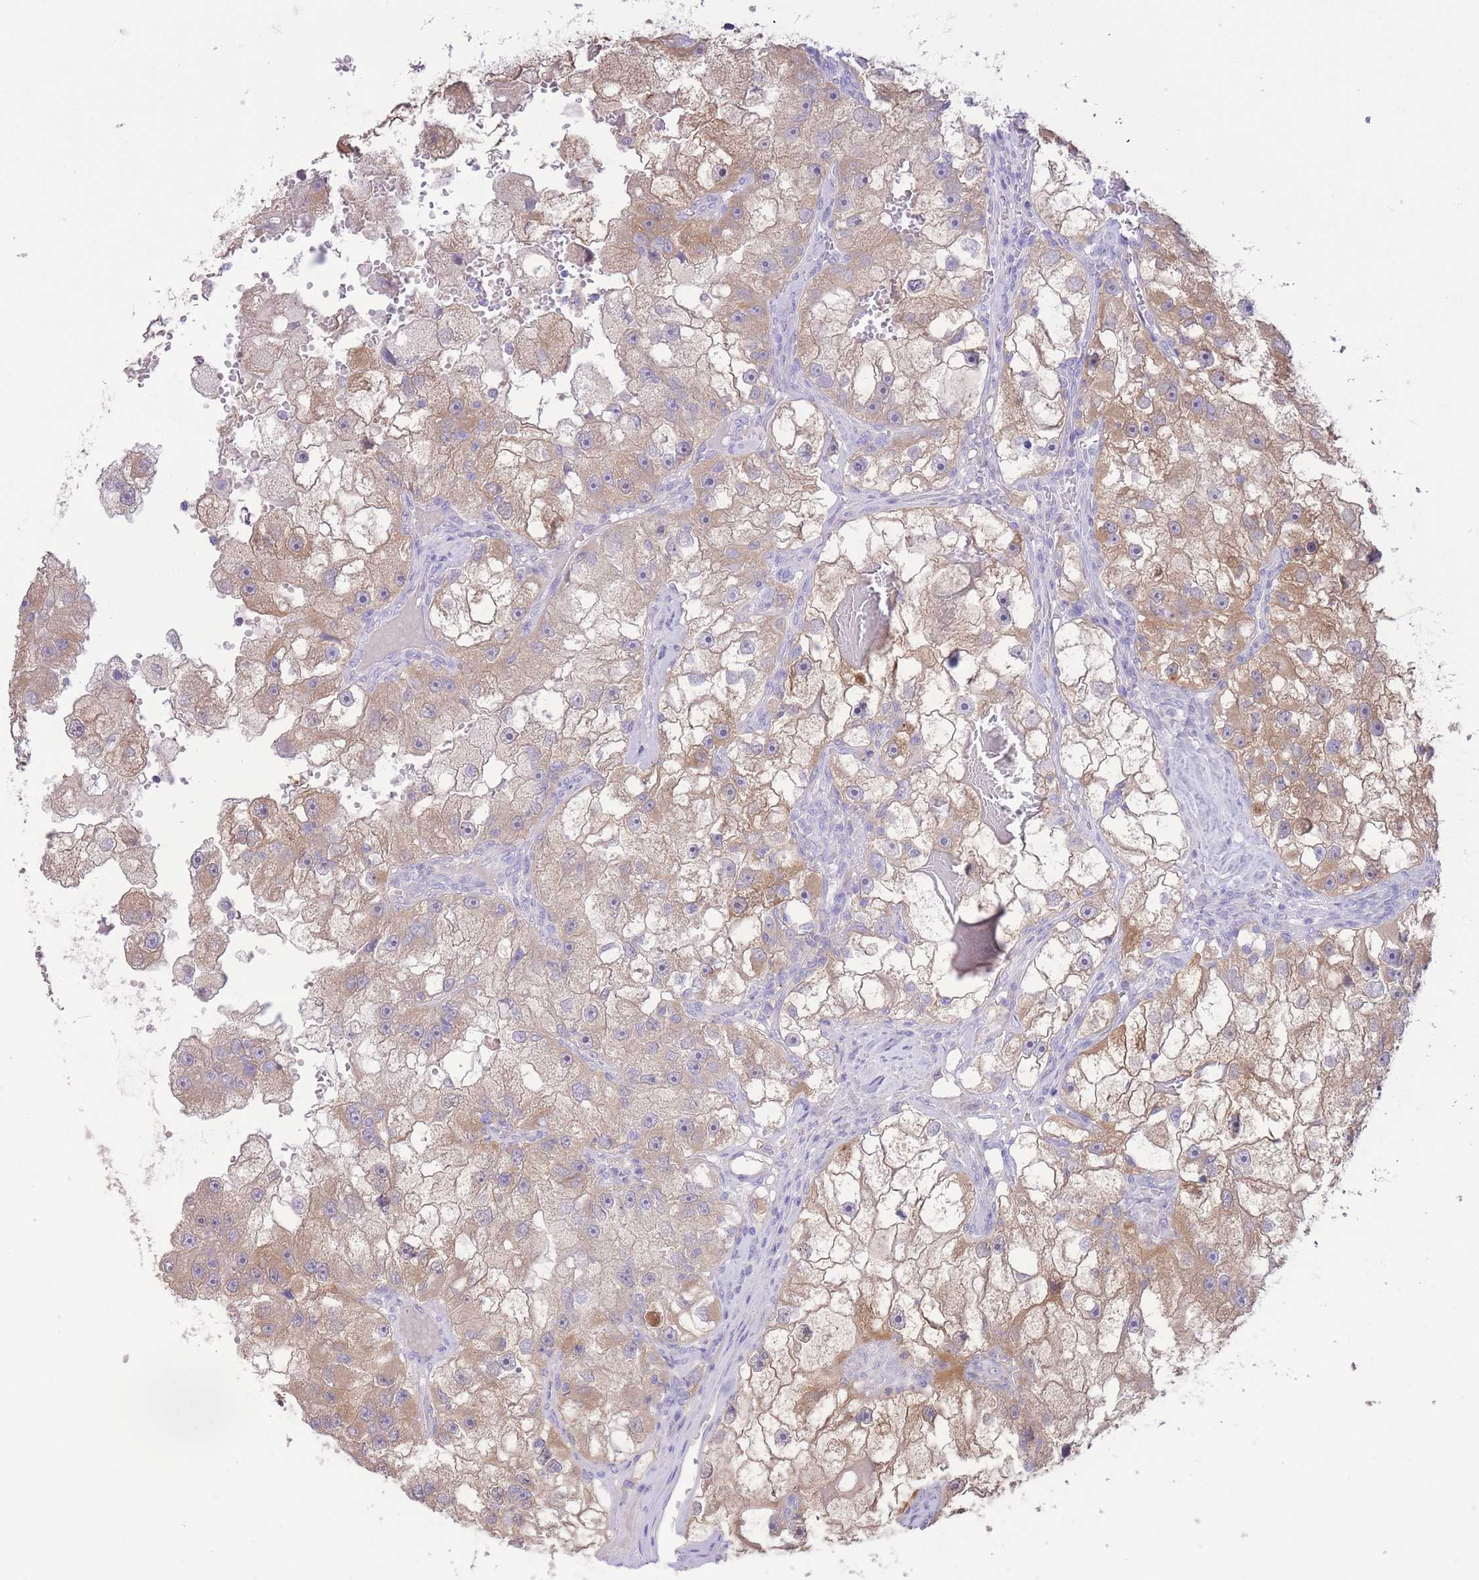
{"staining": {"intensity": "moderate", "quantity": ">75%", "location": "cytoplasmic/membranous"}, "tissue": "renal cancer", "cell_type": "Tumor cells", "image_type": "cancer", "snomed": [{"axis": "morphology", "description": "Adenocarcinoma, NOS"}, {"axis": "topography", "description": "Kidney"}], "caption": "A medium amount of moderate cytoplasmic/membranous expression is seen in about >75% of tumor cells in adenocarcinoma (renal) tissue.", "gene": "FAH", "patient": {"sex": "male", "age": 63}}